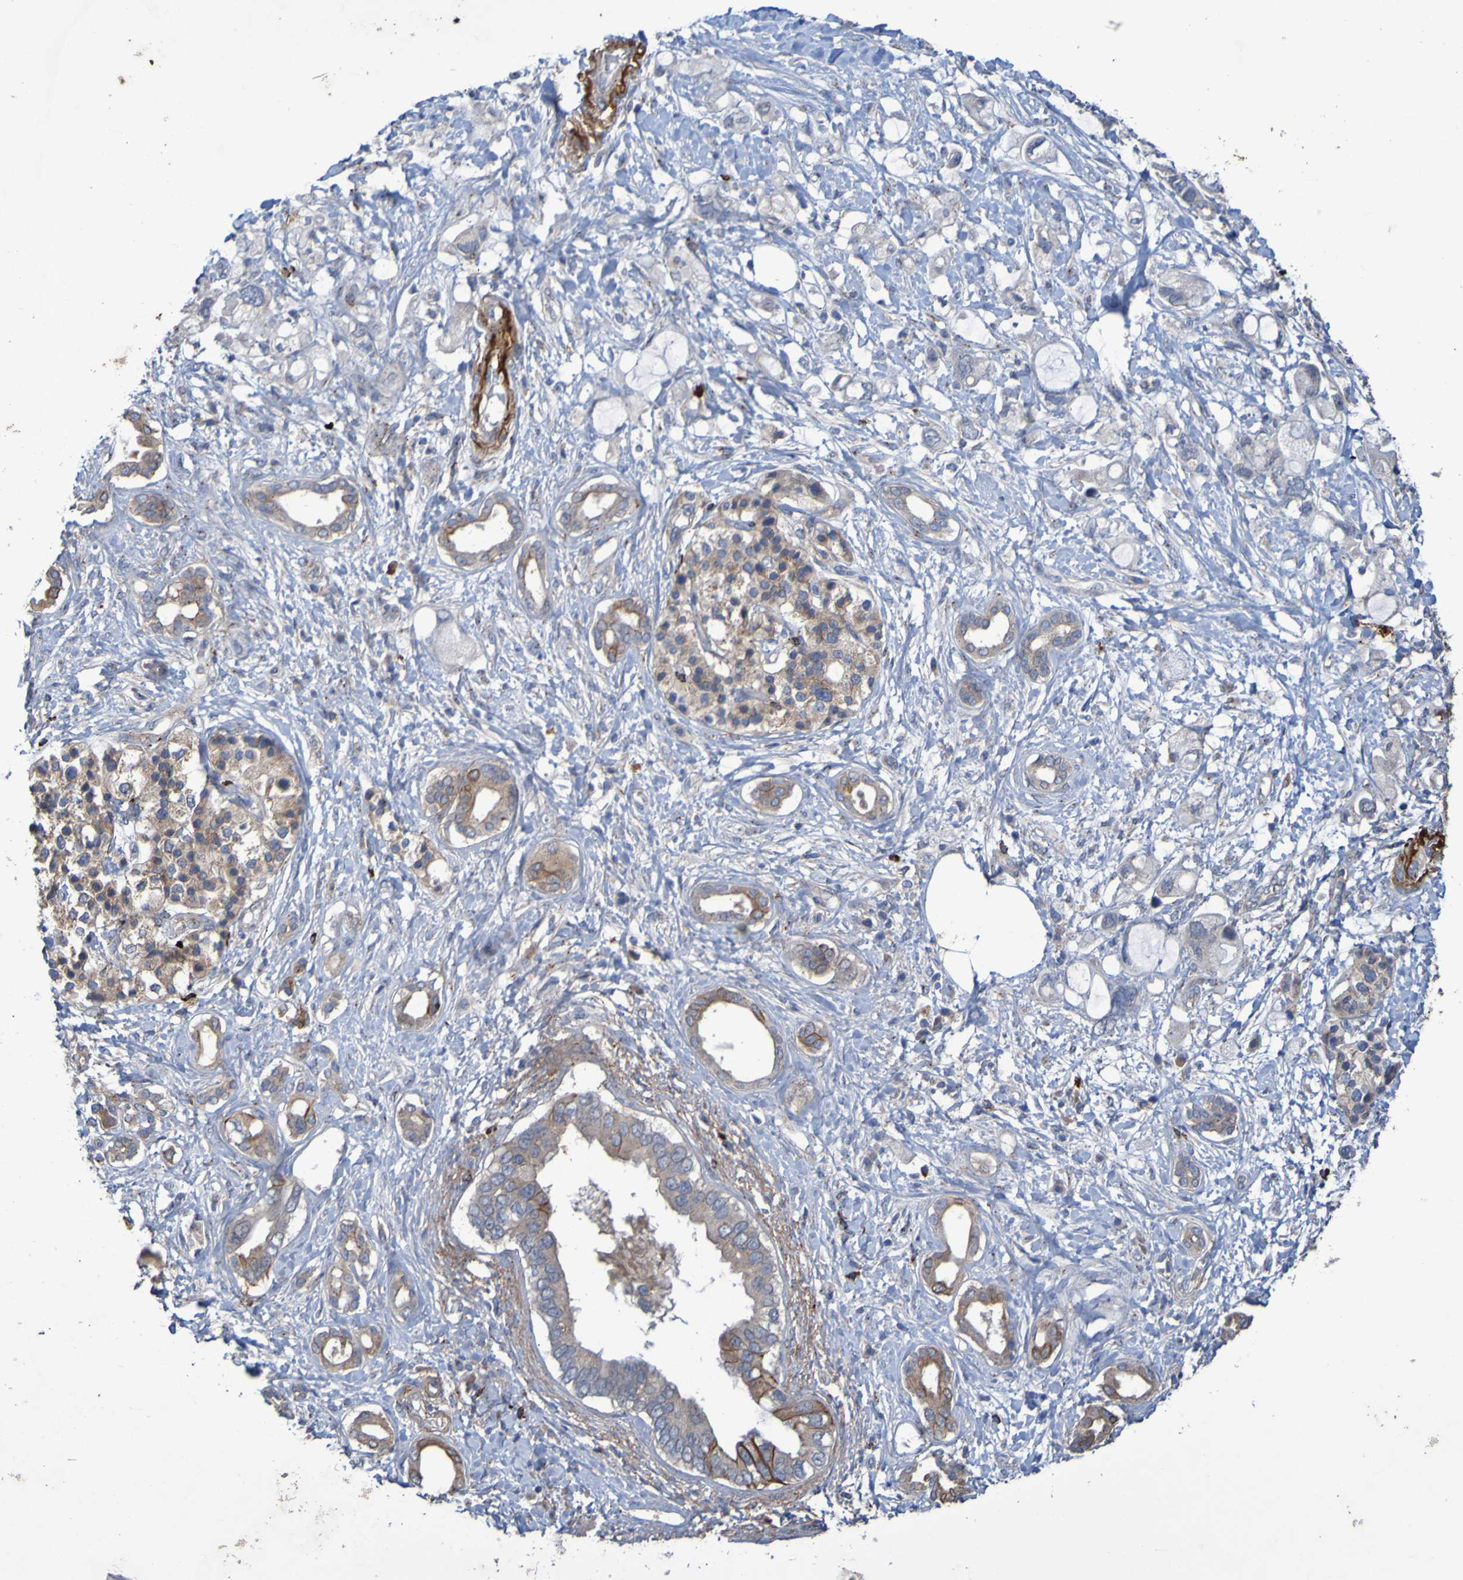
{"staining": {"intensity": "moderate", "quantity": ">75%", "location": "cytoplasmic/membranous"}, "tissue": "pancreatic cancer", "cell_type": "Tumor cells", "image_type": "cancer", "snomed": [{"axis": "morphology", "description": "Adenocarcinoma, NOS"}, {"axis": "topography", "description": "Pancreas"}], "caption": "Immunohistochemical staining of pancreatic cancer displays medium levels of moderate cytoplasmic/membranous expression in about >75% of tumor cells. (DAB (3,3'-diaminobenzidine) = brown stain, brightfield microscopy at high magnification).", "gene": "ANGPT4", "patient": {"sex": "female", "age": 56}}